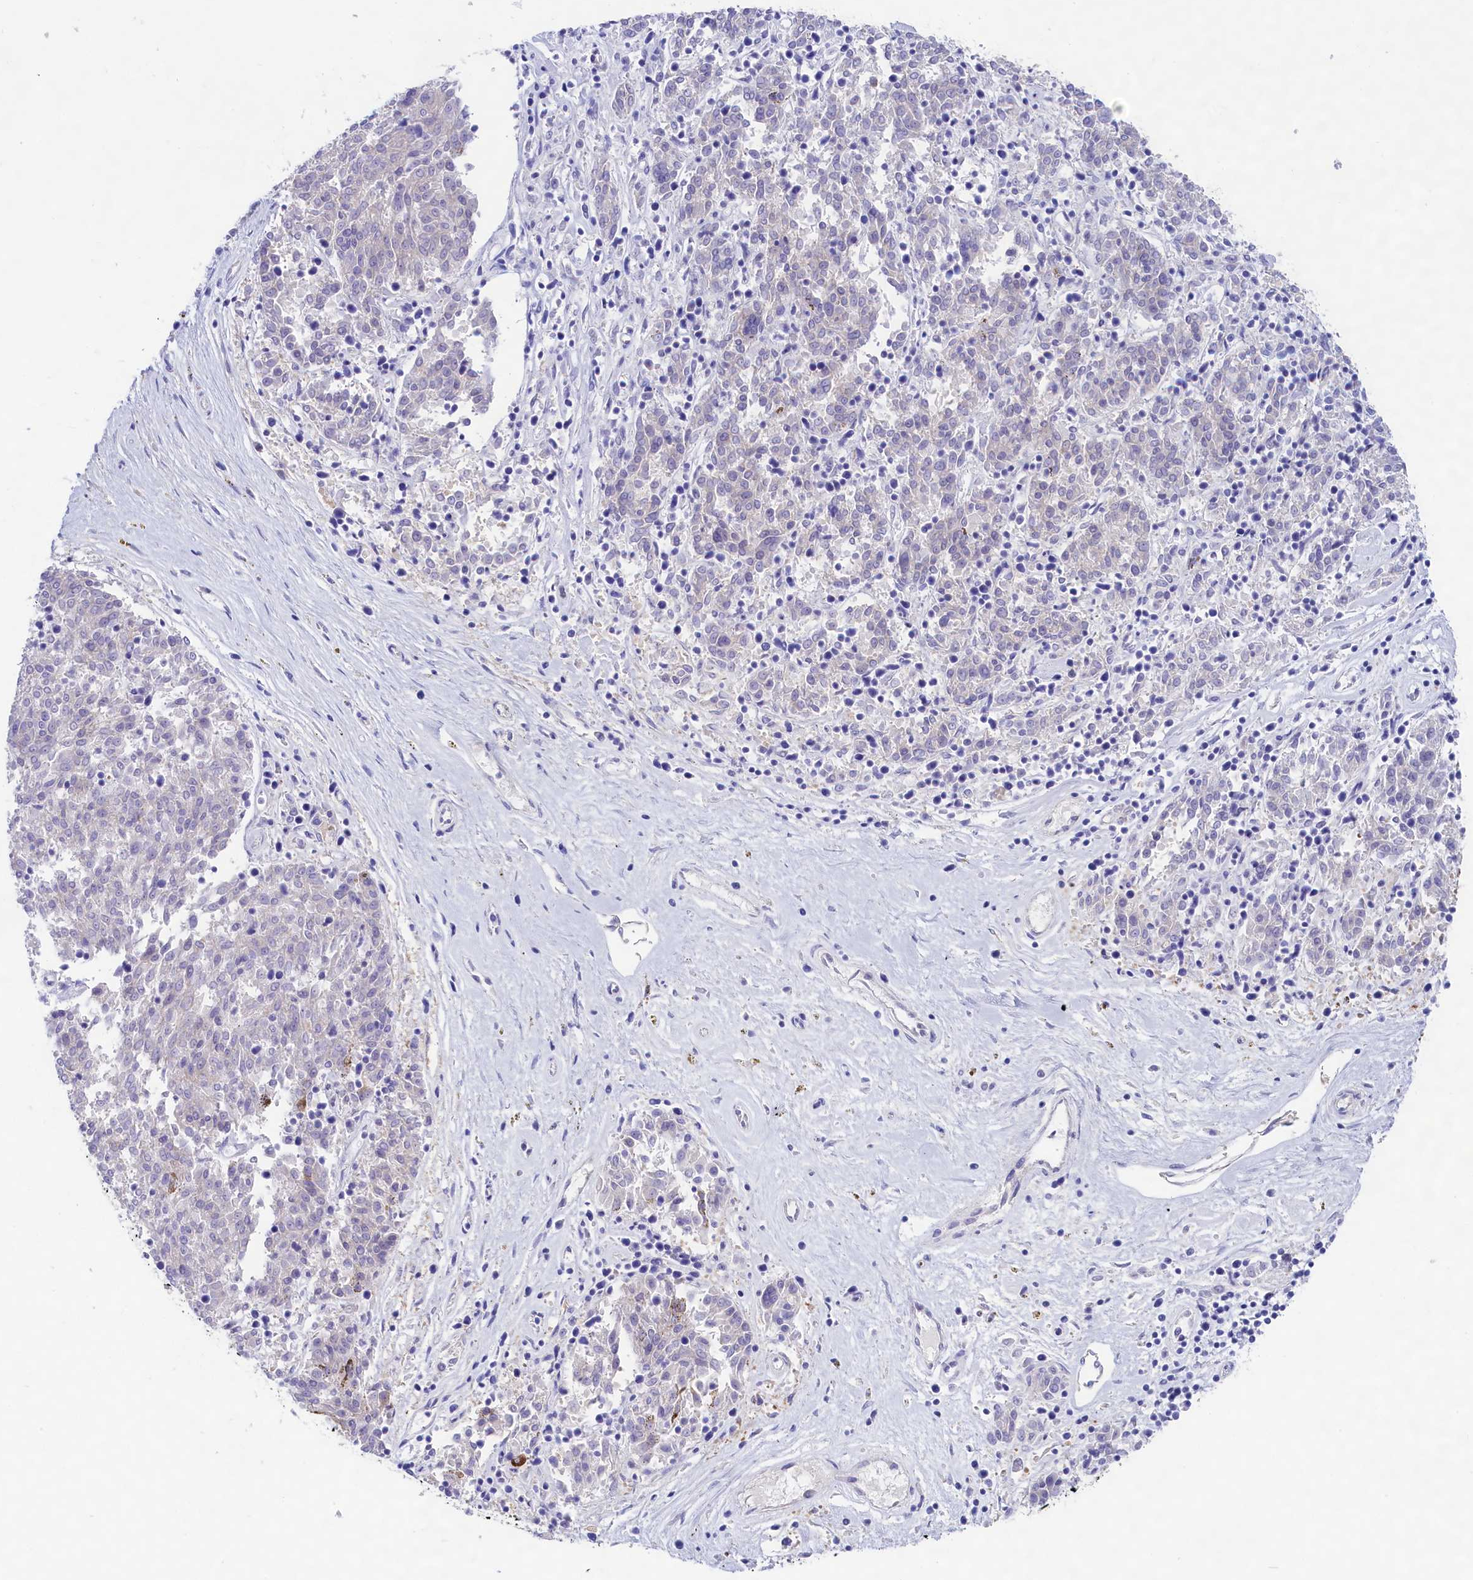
{"staining": {"intensity": "negative", "quantity": "none", "location": "none"}, "tissue": "melanoma", "cell_type": "Tumor cells", "image_type": "cancer", "snomed": [{"axis": "morphology", "description": "Malignant melanoma, NOS"}, {"axis": "topography", "description": "Skin"}], "caption": "IHC photomicrograph of human malignant melanoma stained for a protein (brown), which reveals no expression in tumor cells.", "gene": "PPP1R13L", "patient": {"sex": "female", "age": 72}}